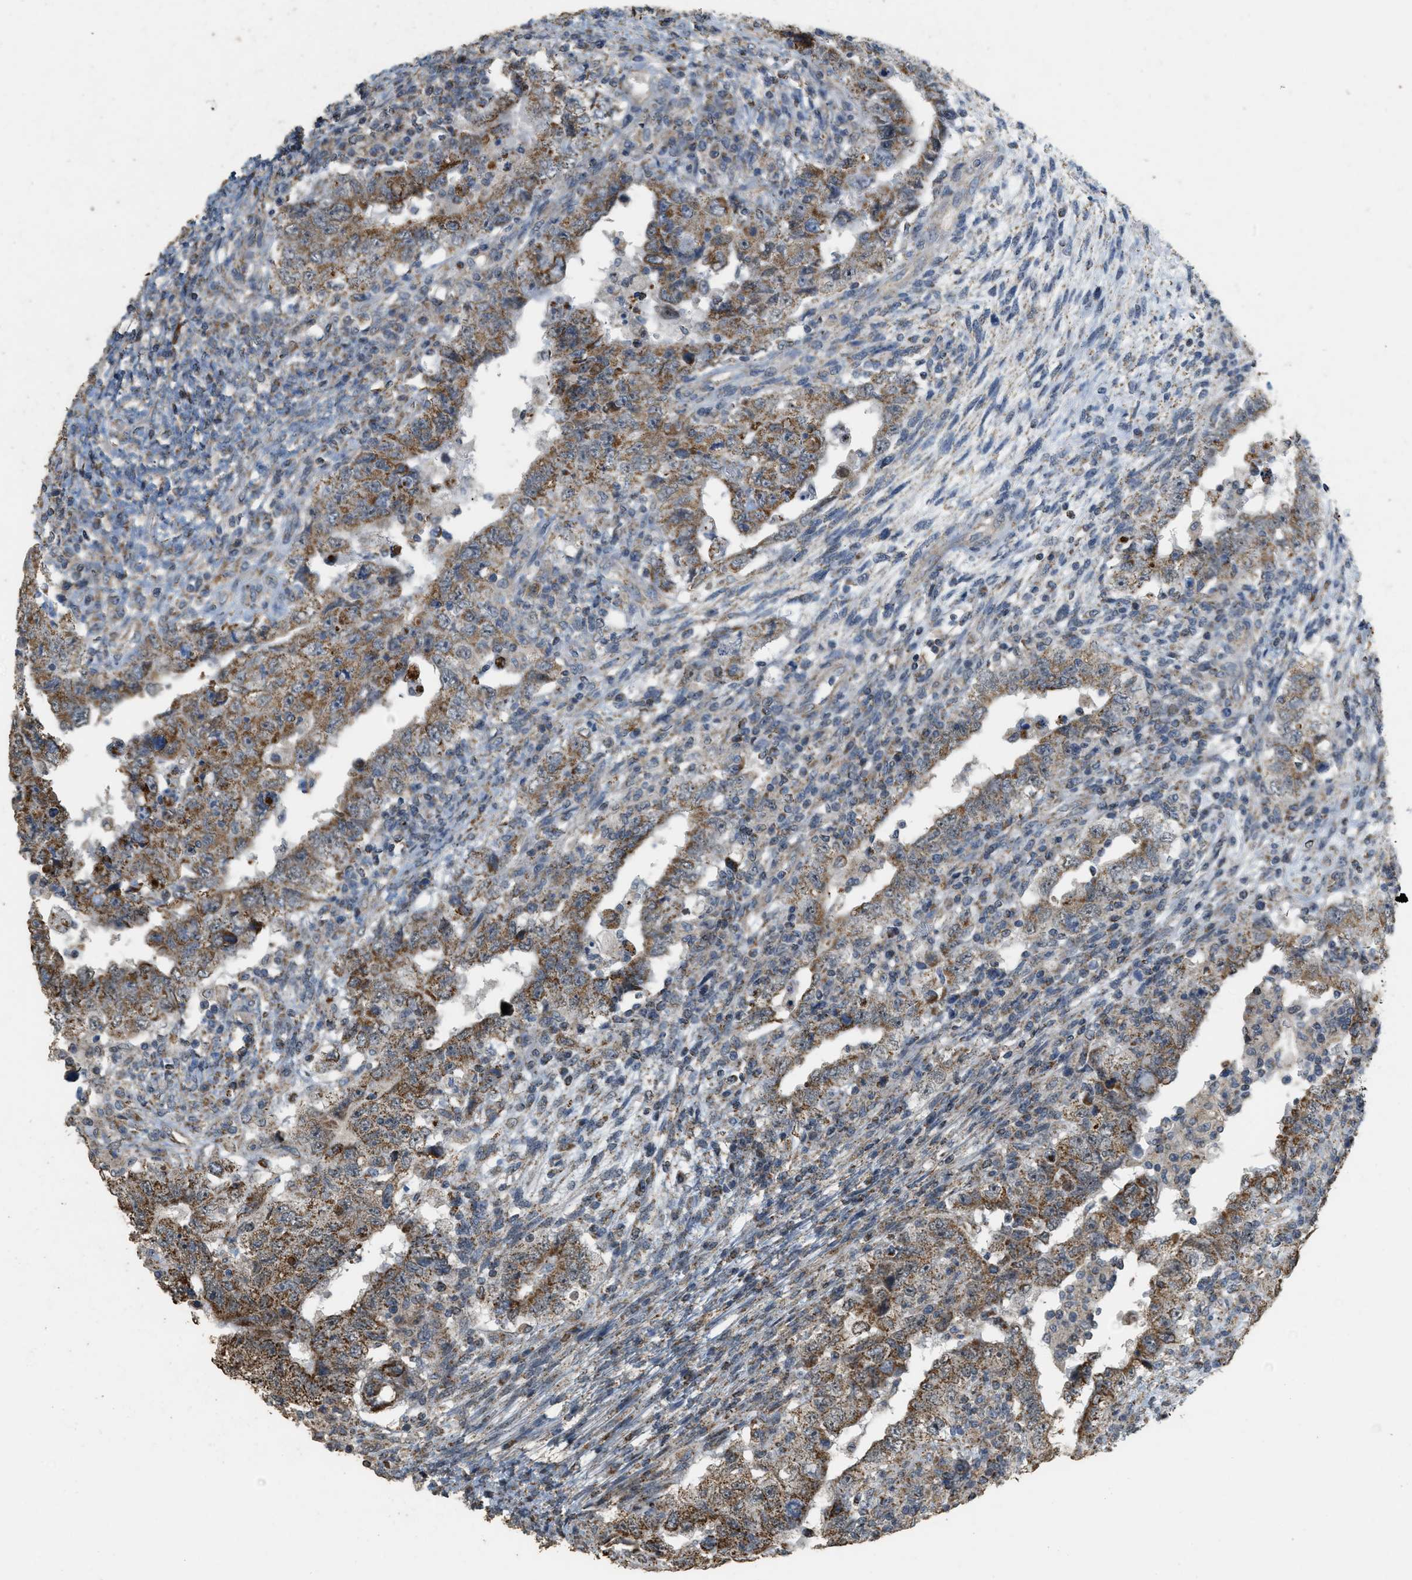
{"staining": {"intensity": "moderate", "quantity": ">75%", "location": "cytoplasmic/membranous"}, "tissue": "testis cancer", "cell_type": "Tumor cells", "image_type": "cancer", "snomed": [{"axis": "morphology", "description": "Carcinoma, Embryonal, NOS"}, {"axis": "topography", "description": "Testis"}], "caption": "Testis cancer stained with a protein marker reveals moderate staining in tumor cells.", "gene": "KCNA4", "patient": {"sex": "male", "age": 26}}